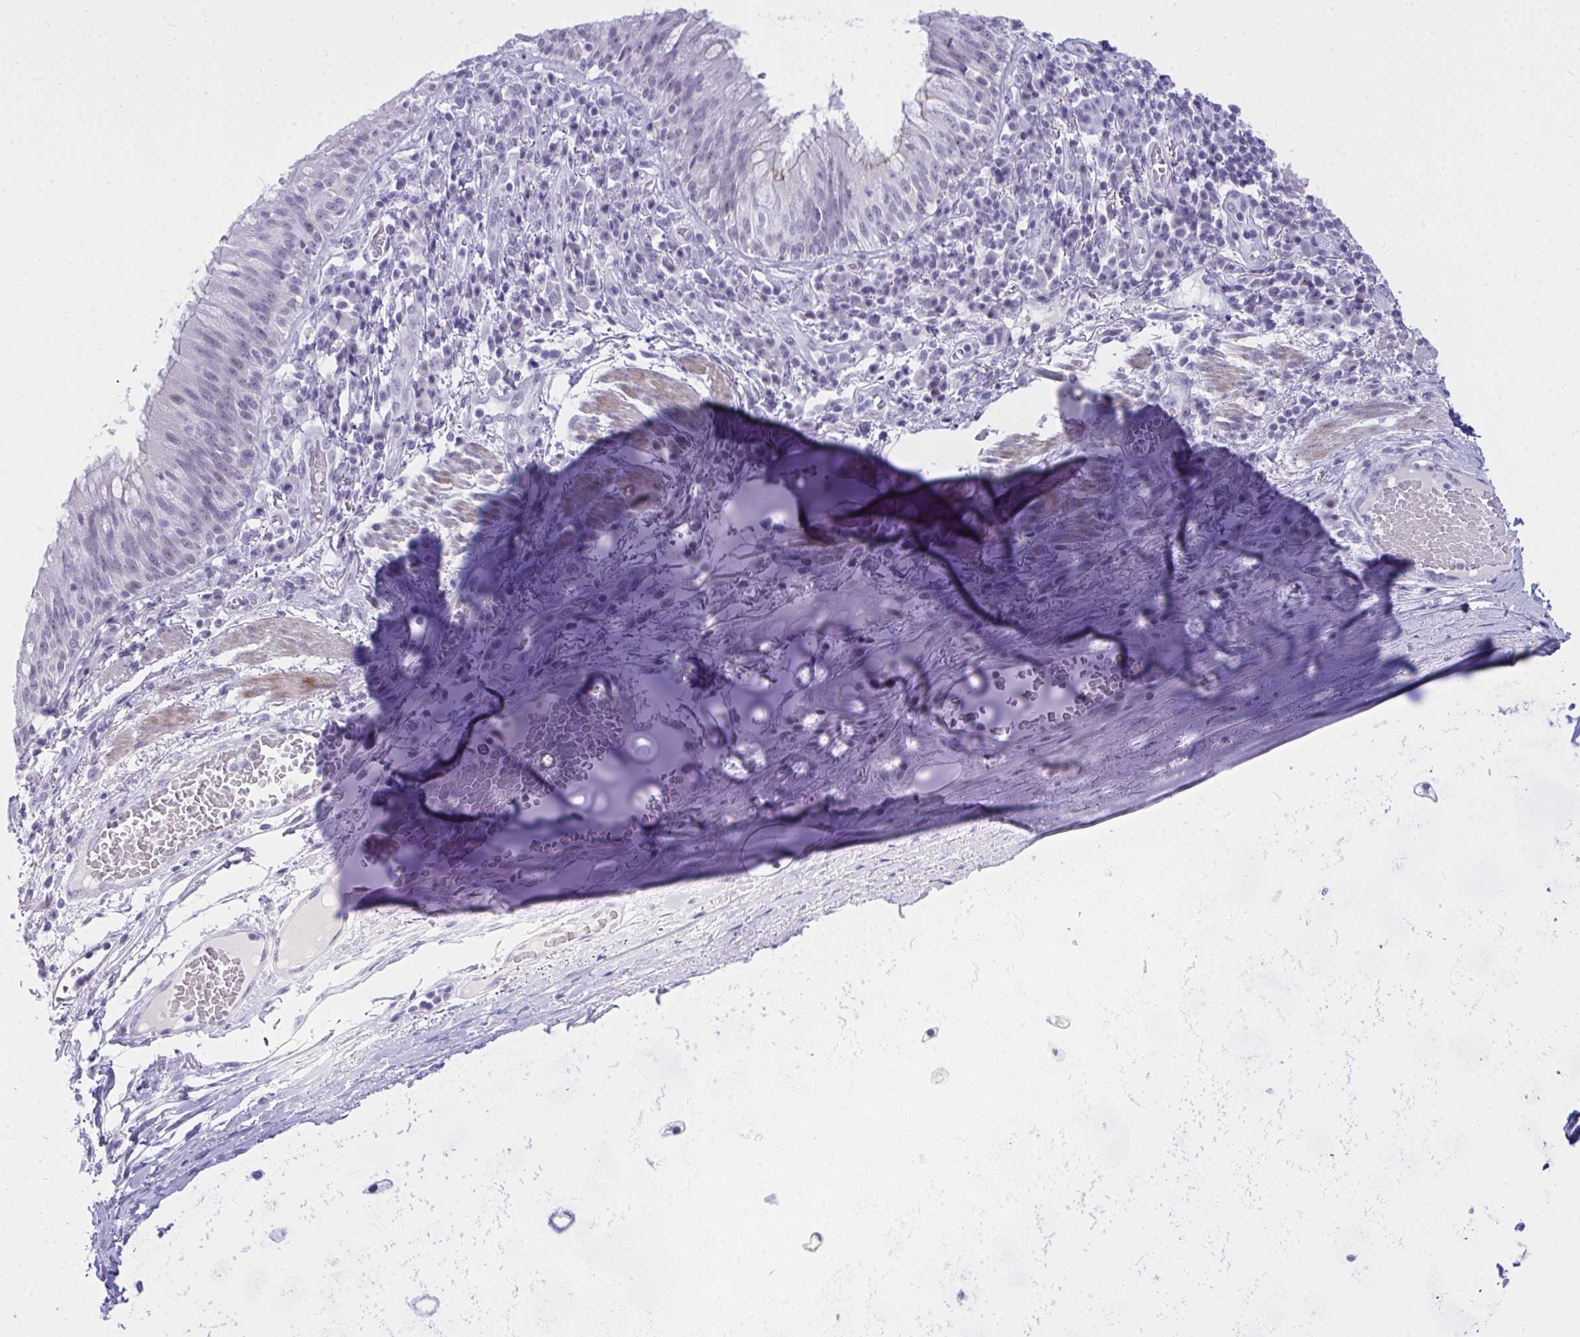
{"staining": {"intensity": "moderate", "quantity": "<25%", "location": "cytoplasmic/membranous"}, "tissue": "bronchus", "cell_type": "Respiratory epithelial cells", "image_type": "normal", "snomed": [{"axis": "morphology", "description": "Normal tissue, NOS"}, {"axis": "topography", "description": "Cartilage tissue"}, {"axis": "topography", "description": "Bronchus"}], "caption": "A low amount of moderate cytoplasmic/membranous expression is identified in approximately <25% of respiratory epithelial cells in unremarkable bronchus.", "gene": "OR5F1", "patient": {"sex": "male", "age": 56}}